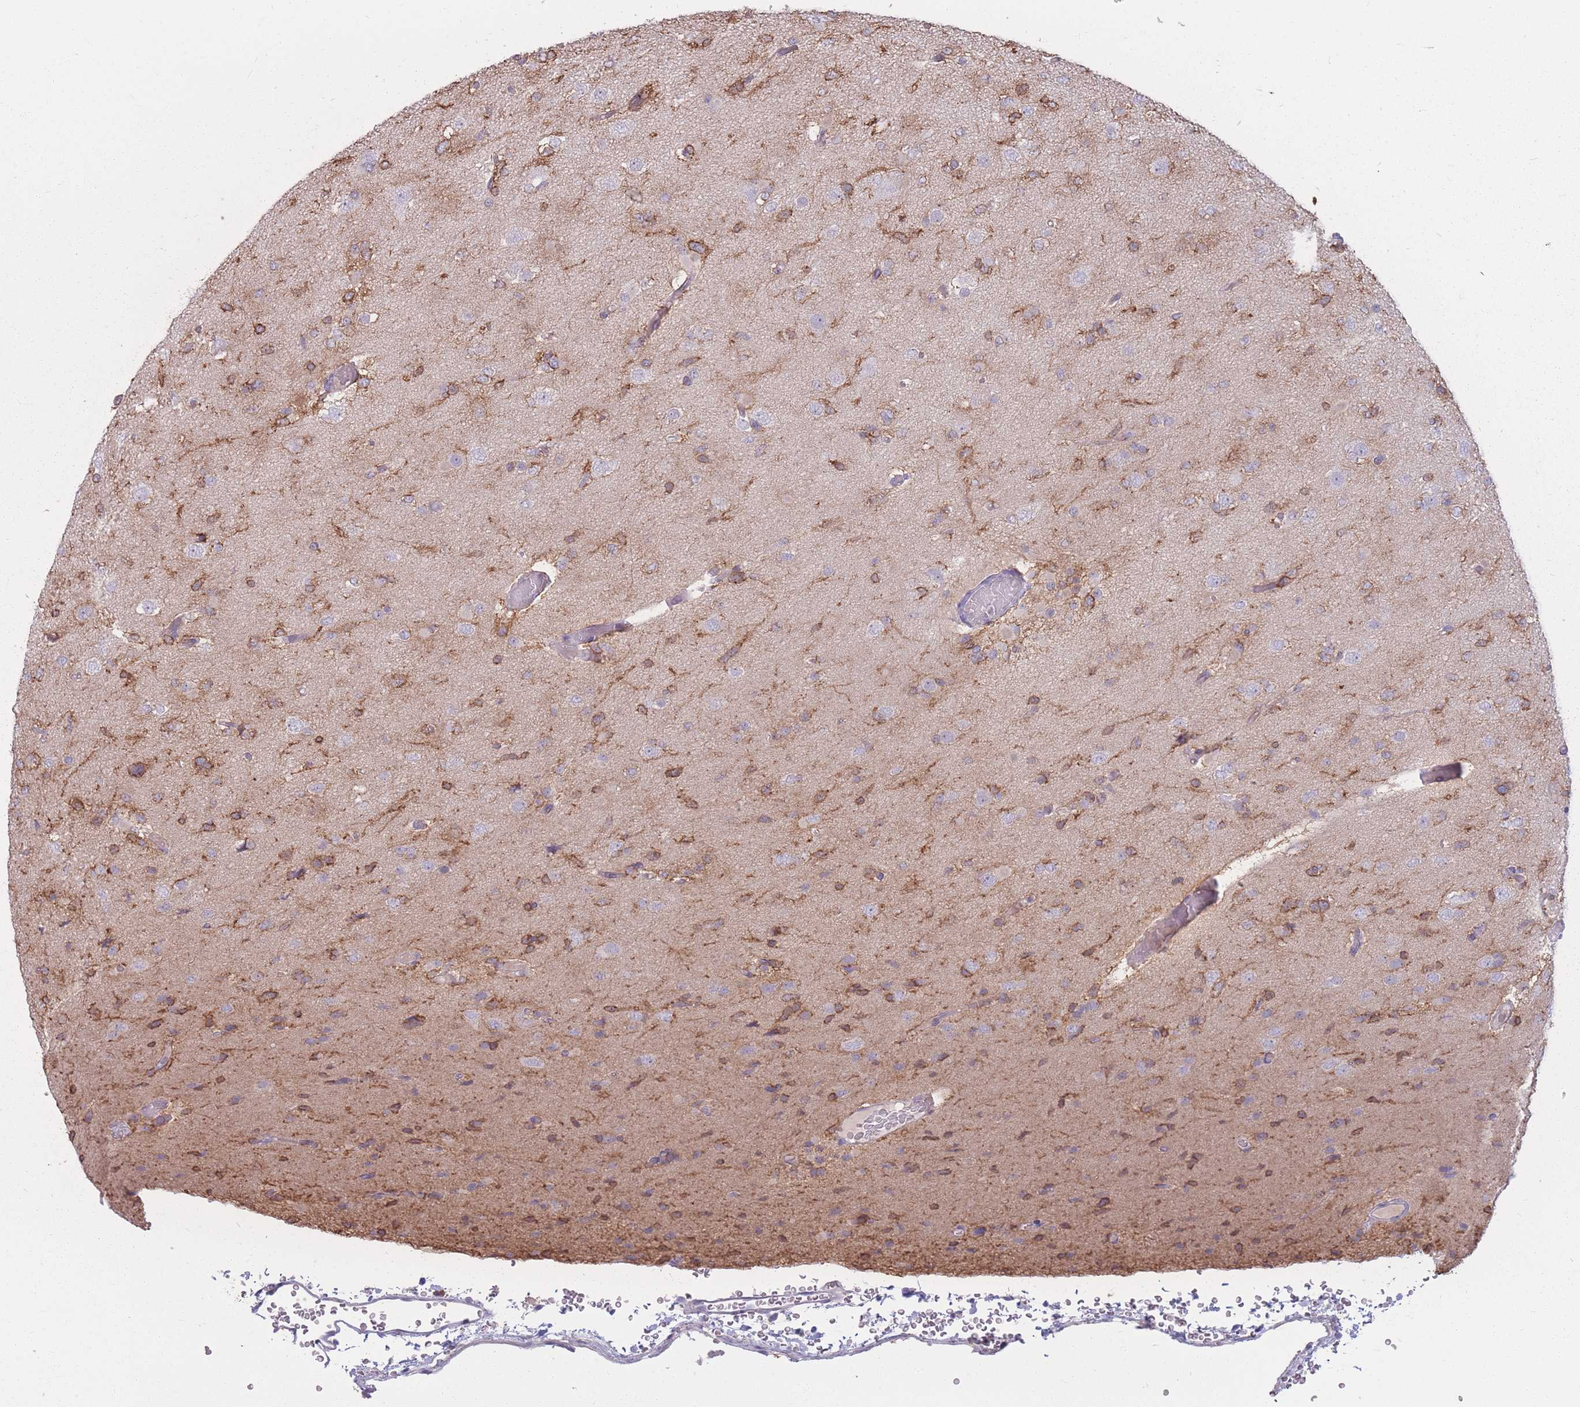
{"staining": {"intensity": "negative", "quantity": "none", "location": "none"}, "tissue": "glioma", "cell_type": "Tumor cells", "image_type": "cancer", "snomed": [{"axis": "morphology", "description": "Glioma, malignant, Low grade"}, {"axis": "topography", "description": "Brain"}], "caption": "IHC of malignant glioma (low-grade) displays no expression in tumor cells.", "gene": "GNA11", "patient": {"sex": "female", "age": 22}}